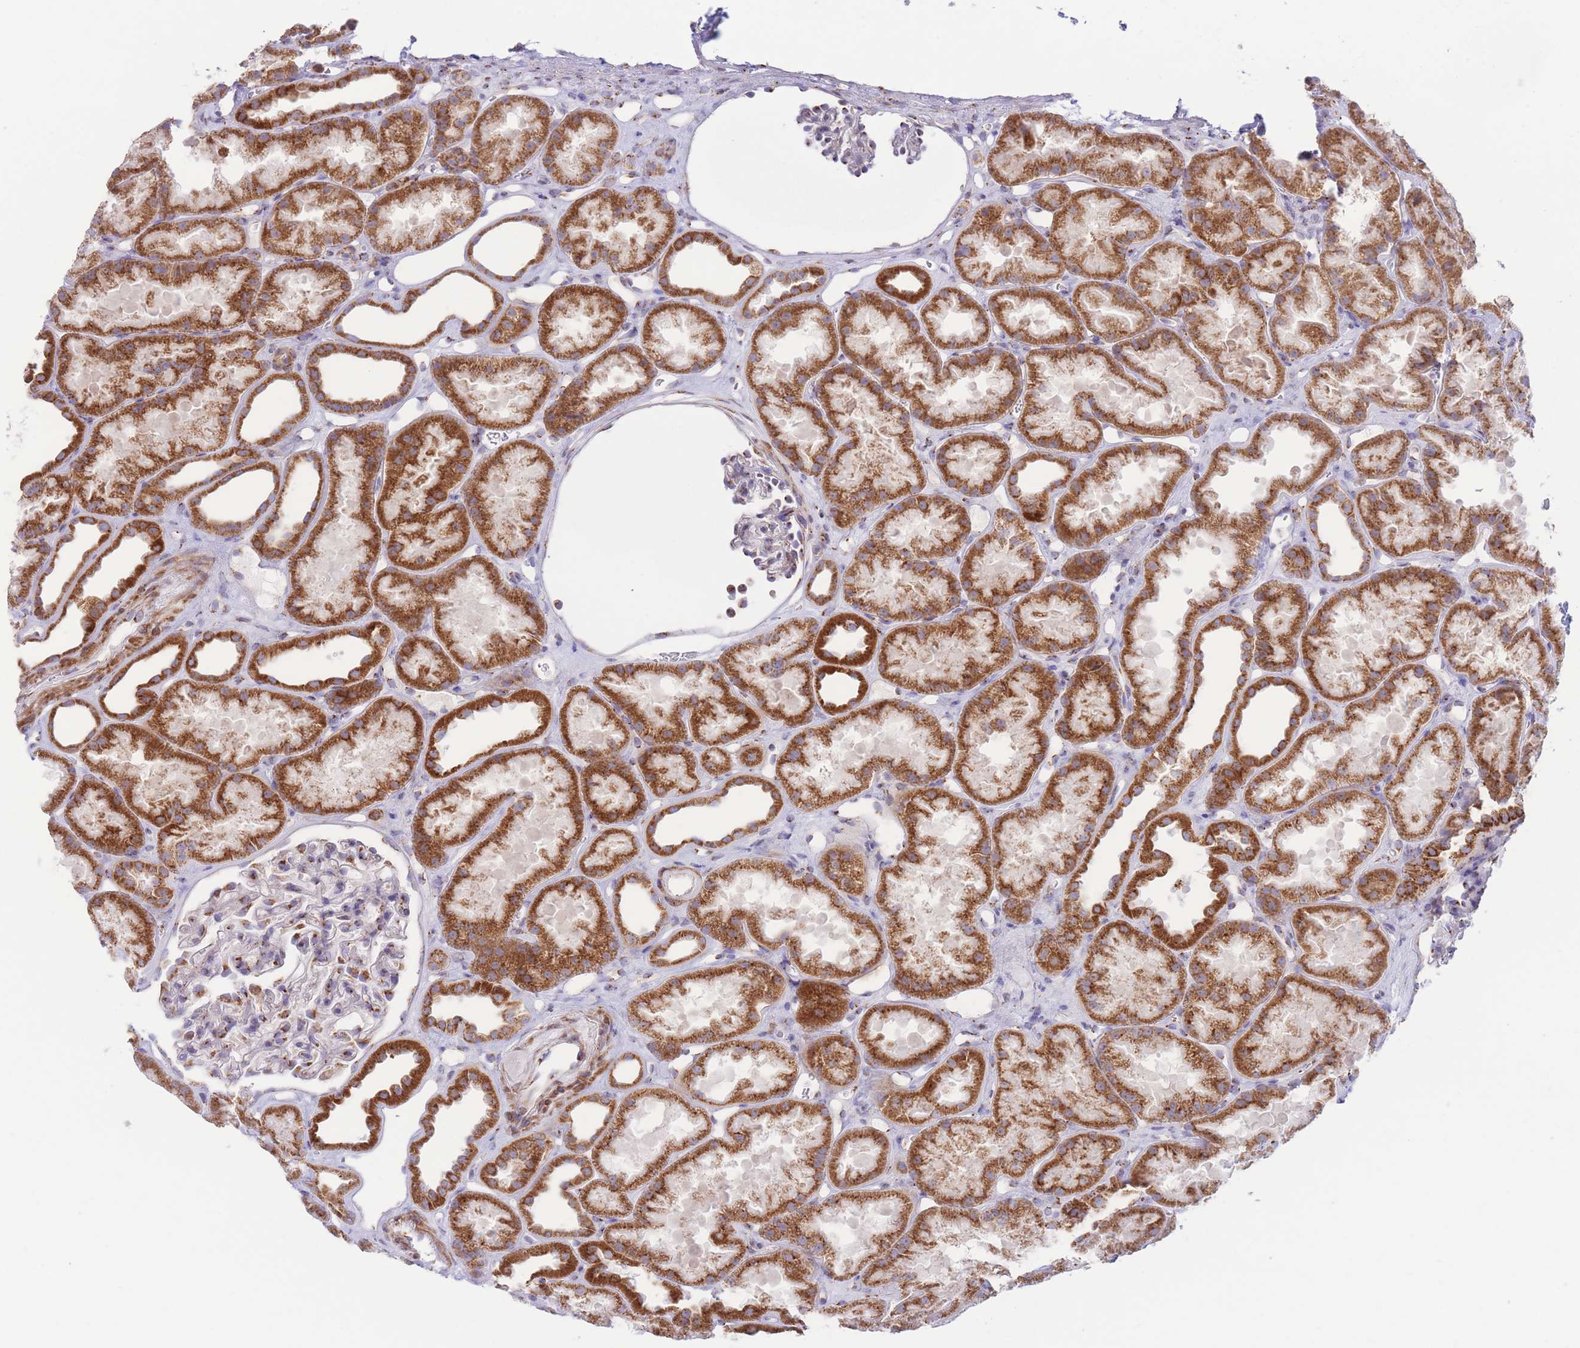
{"staining": {"intensity": "moderate", "quantity": "<25%", "location": "cytoplasmic/membranous"}, "tissue": "kidney", "cell_type": "Cells in glomeruli", "image_type": "normal", "snomed": [{"axis": "morphology", "description": "Normal tissue, NOS"}, {"axis": "topography", "description": "Kidney"}], "caption": "Cells in glomeruli display moderate cytoplasmic/membranous positivity in approximately <25% of cells in benign kidney. (IHC, brightfield microscopy, high magnification).", "gene": "MPND", "patient": {"sex": "male", "age": 61}}